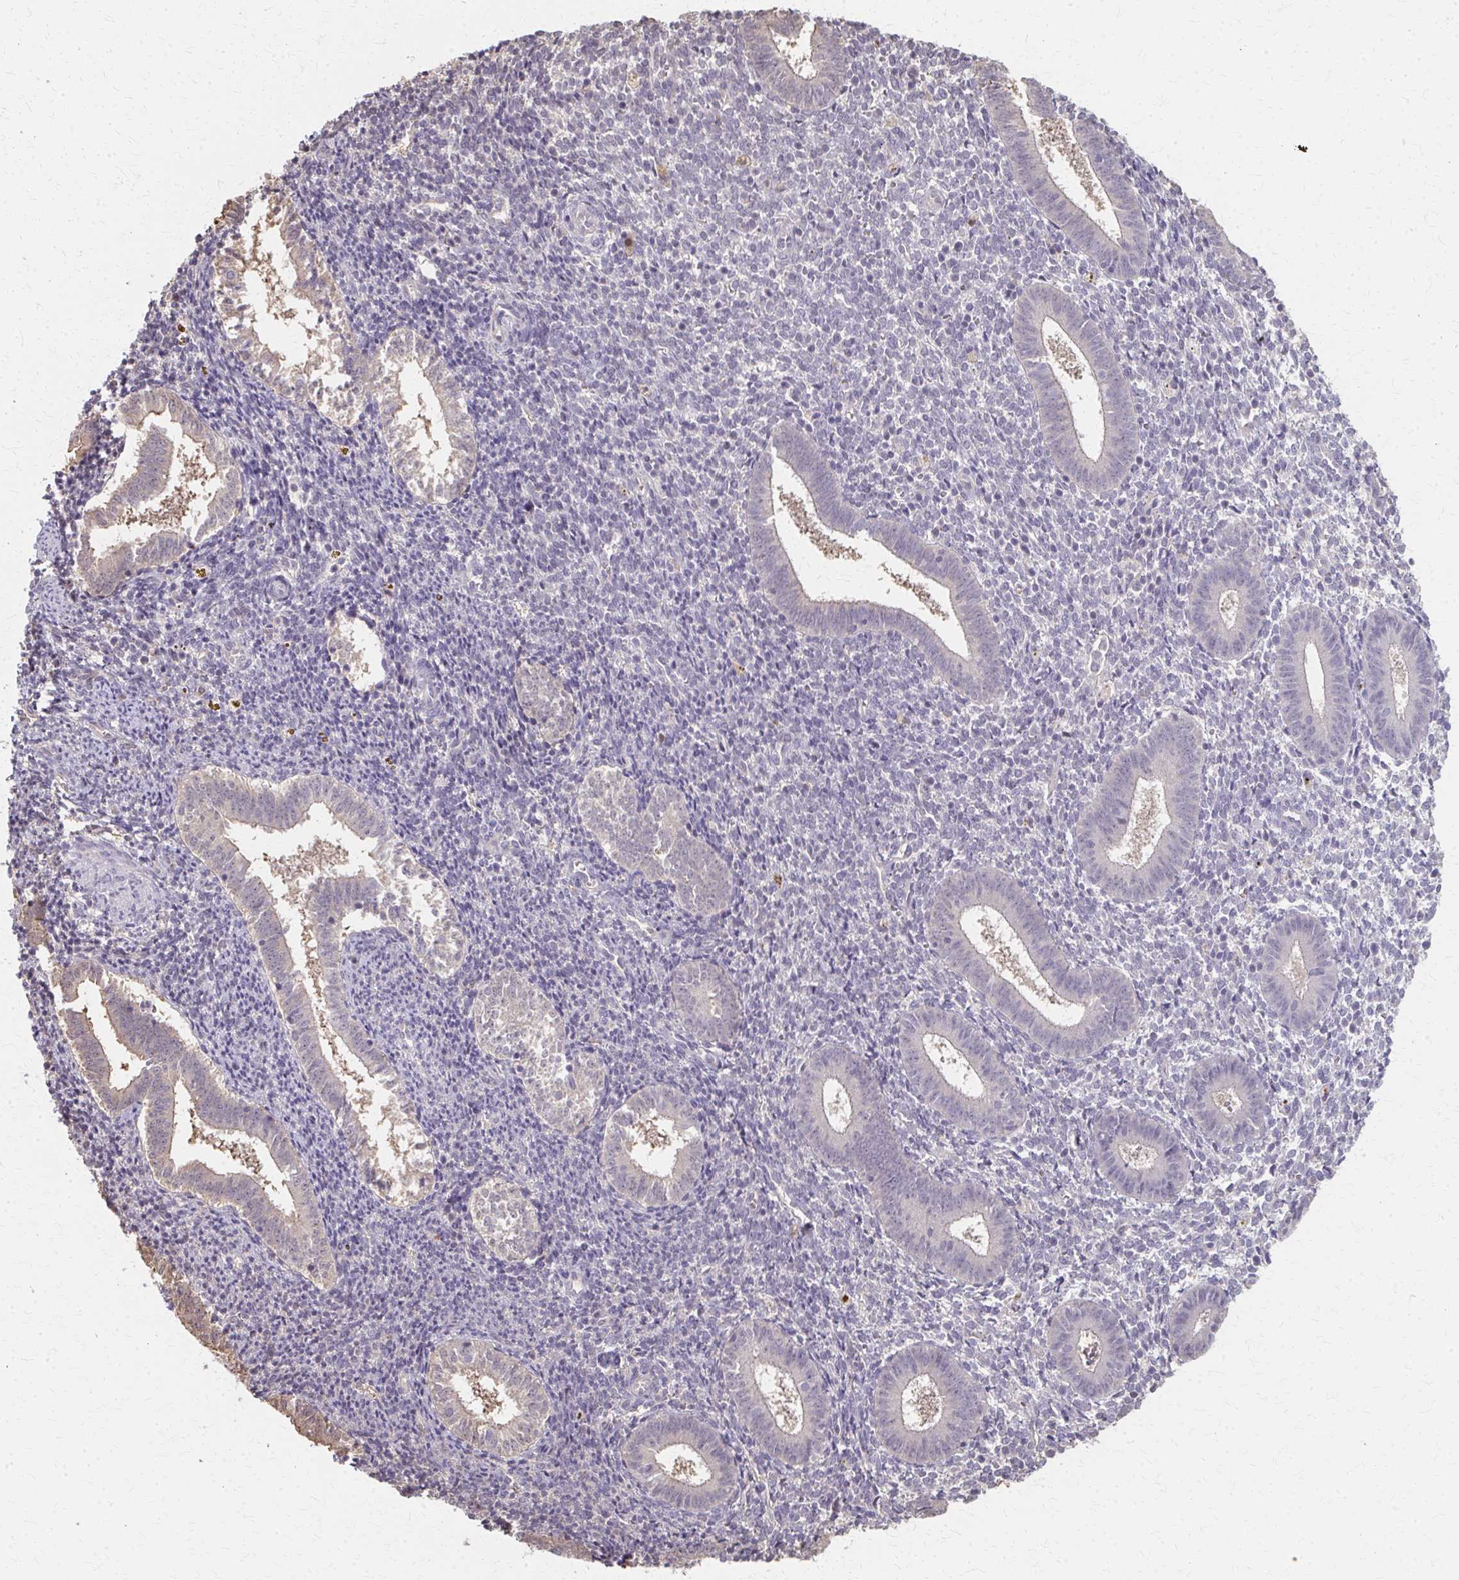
{"staining": {"intensity": "negative", "quantity": "none", "location": "none"}, "tissue": "endometrium", "cell_type": "Cells in endometrial stroma", "image_type": "normal", "snomed": [{"axis": "morphology", "description": "Normal tissue, NOS"}, {"axis": "topography", "description": "Endometrium"}], "caption": "This is a micrograph of immunohistochemistry staining of benign endometrium, which shows no positivity in cells in endometrial stroma.", "gene": "RABGAP1L", "patient": {"sex": "female", "age": 25}}